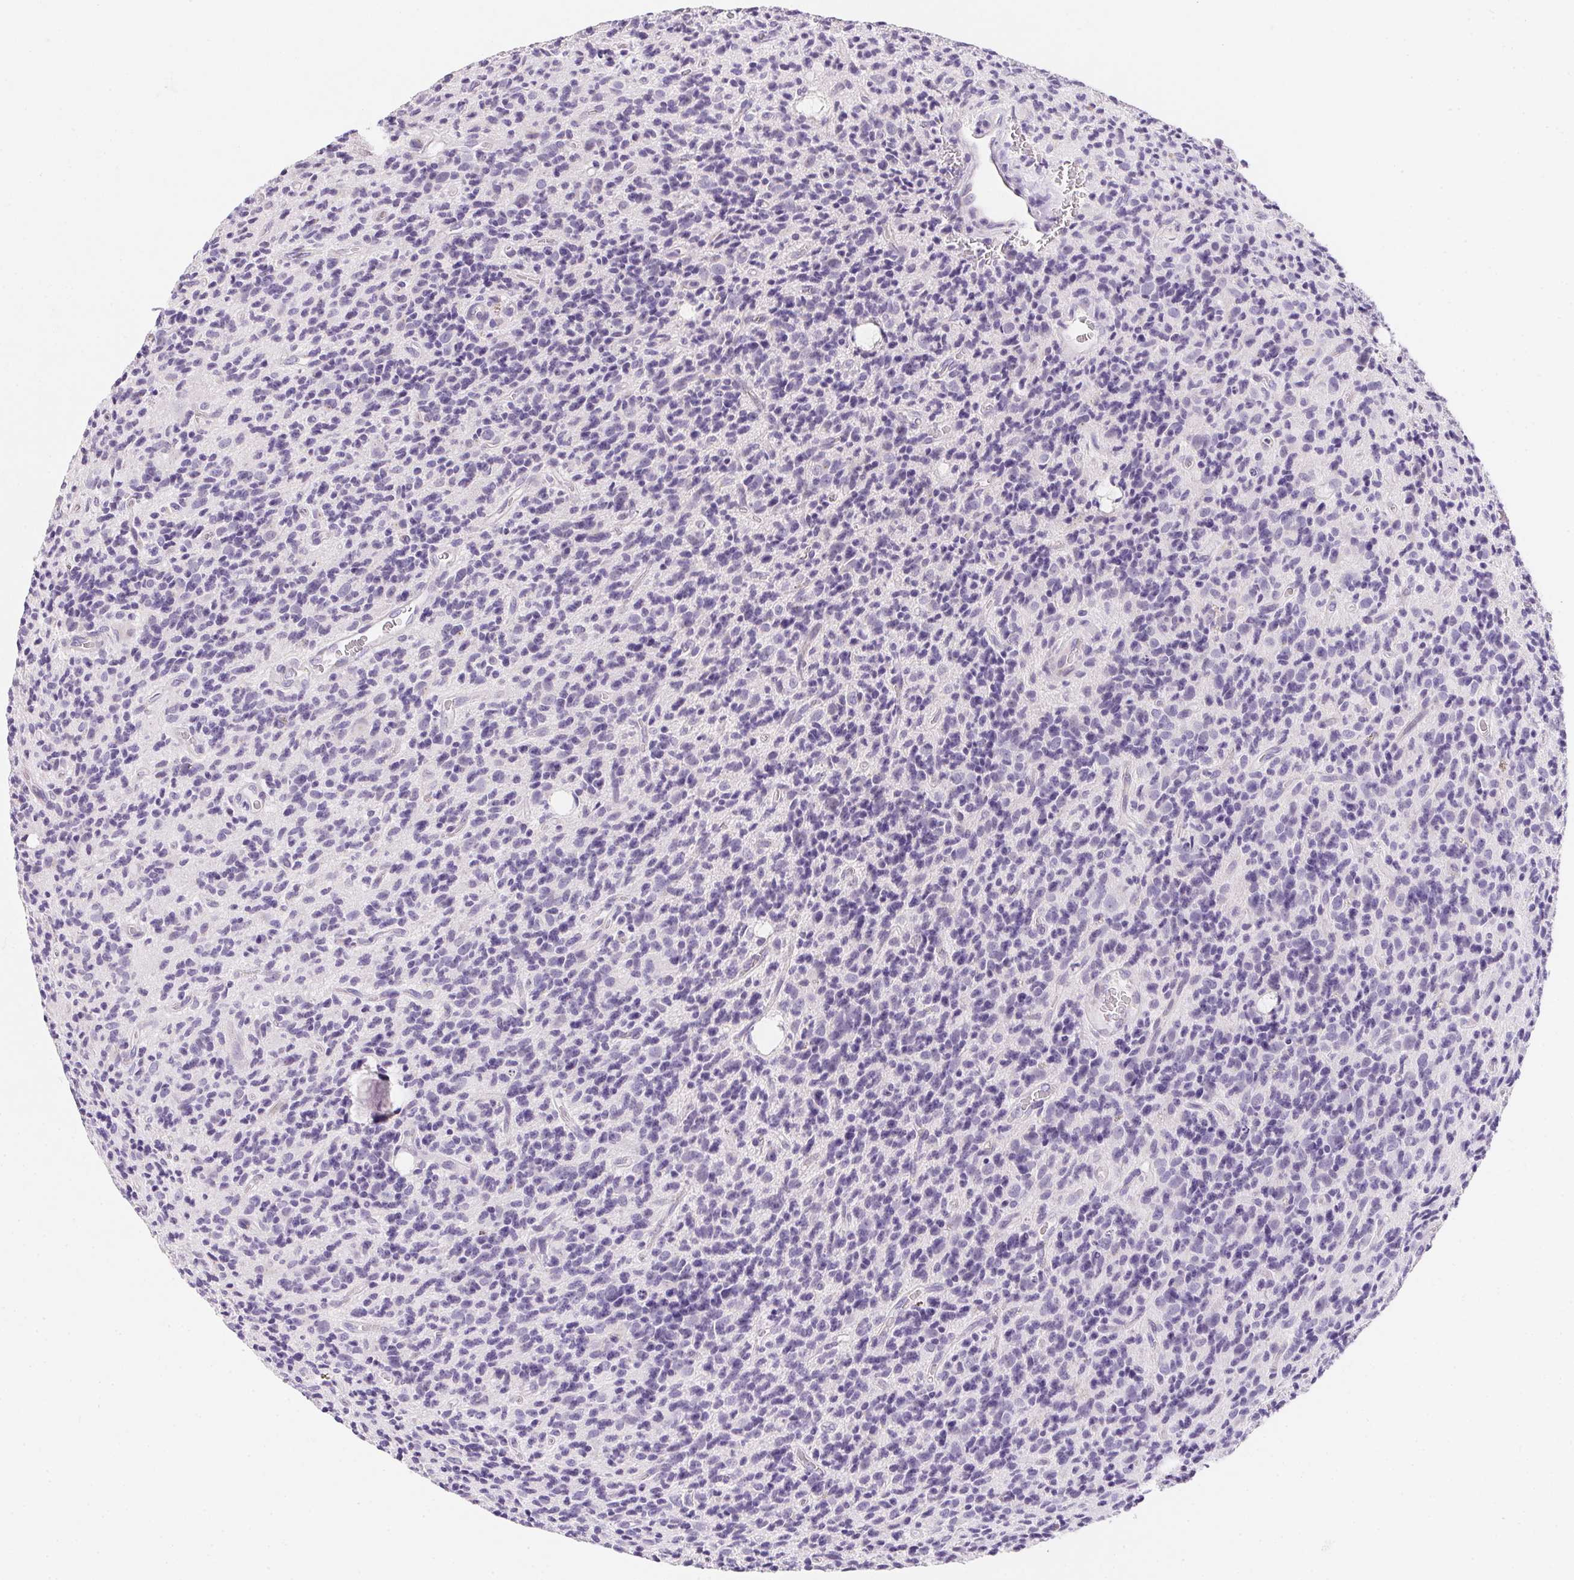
{"staining": {"intensity": "negative", "quantity": "none", "location": "none"}, "tissue": "glioma", "cell_type": "Tumor cells", "image_type": "cancer", "snomed": [{"axis": "morphology", "description": "Glioma, malignant, High grade"}, {"axis": "topography", "description": "Brain"}], "caption": "Immunohistochemistry (IHC) of human high-grade glioma (malignant) reveals no expression in tumor cells.", "gene": "AQP5", "patient": {"sex": "male", "age": 76}}